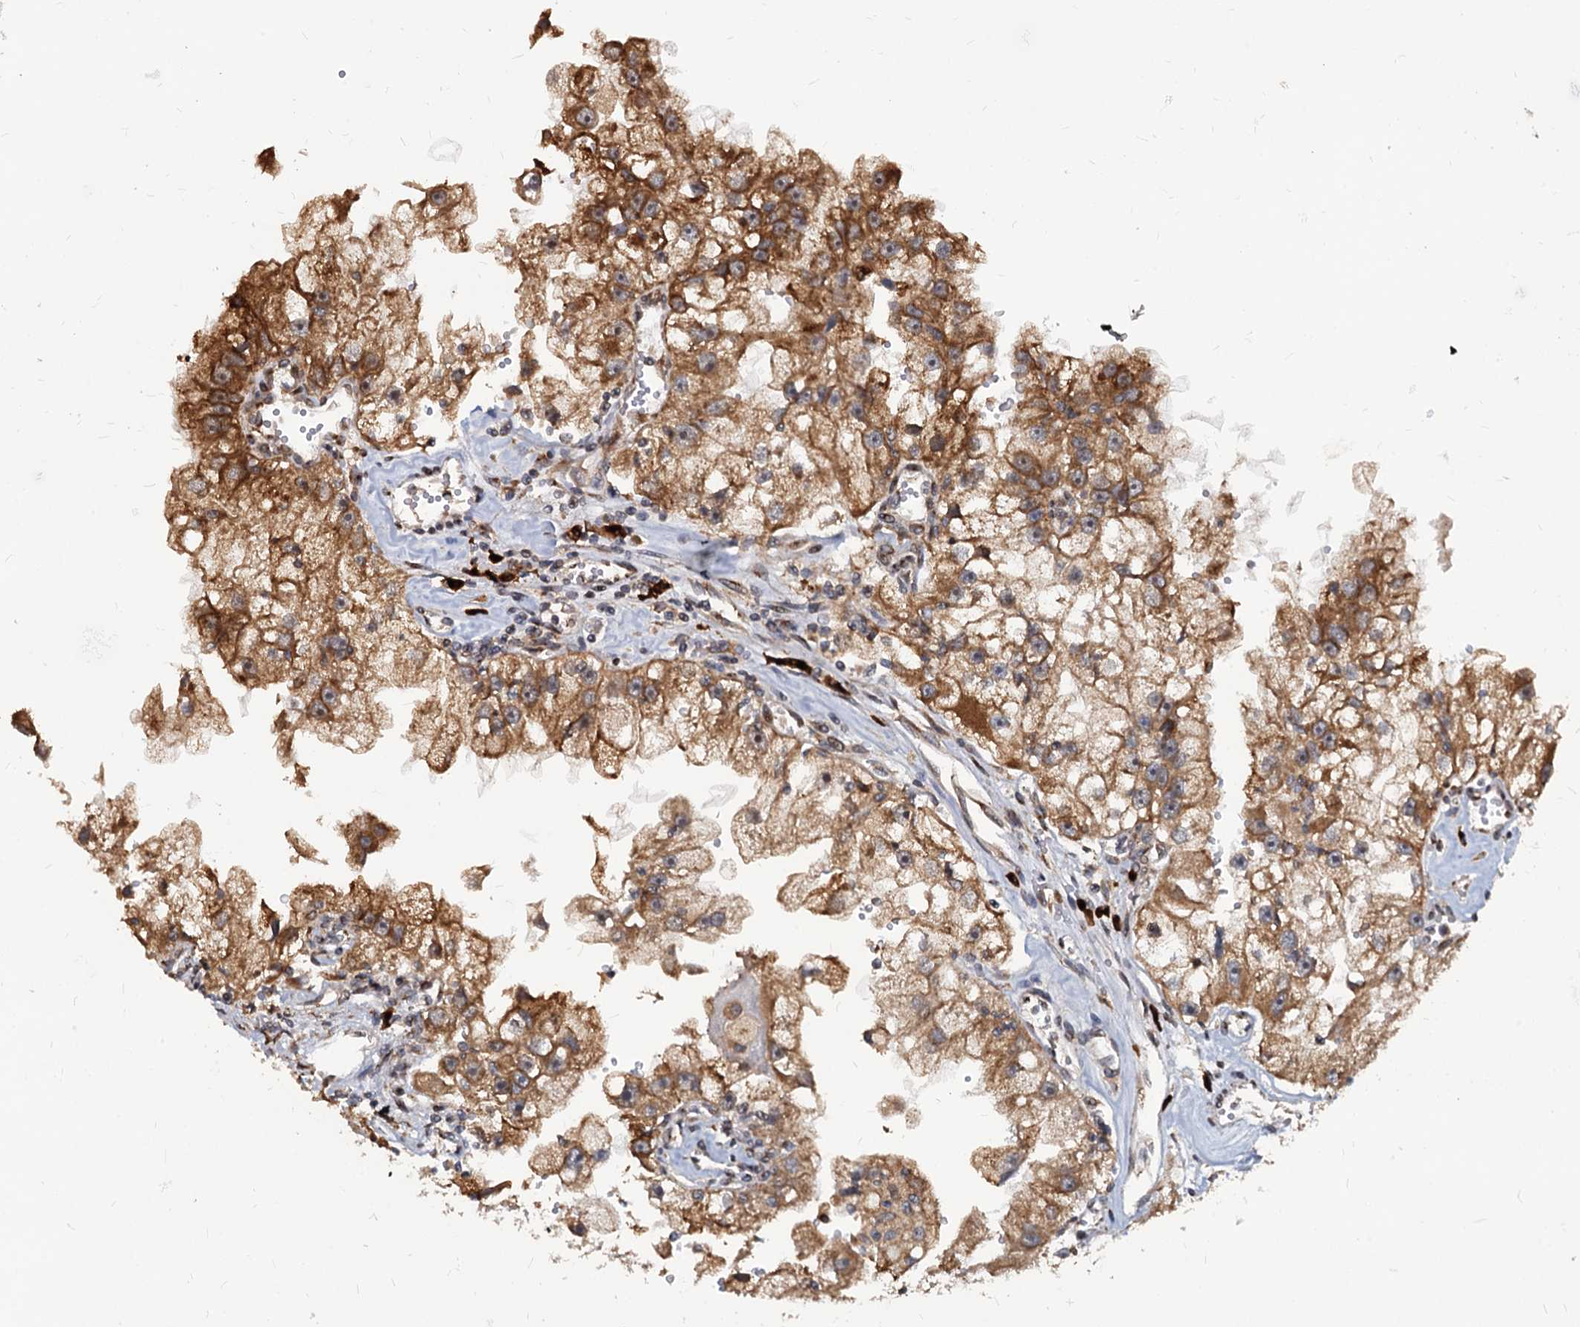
{"staining": {"intensity": "moderate", "quantity": ">75%", "location": "cytoplasmic/membranous"}, "tissue": "renal cancer", "cell_type": "Tumor cells", "image_type": "cancer", "snomed": [{"axis": "morphology", "description": "Adenocarcinoma, NOS"}, {"axis": "topography", "description": "Kidney"}], "caption": "Immunohistochemical staining of human renal adenocarcinoma exhibits medium levels of moderate cytoplasmic/membranous positivity in approximately >75% of tumor cells. Using DAB (brown) and hematoxylin (blue) stains, captured at high magnification using brightfield microscopy.", "gene": "SAAL1", "patient": {"sex": "male", "age": 63}}